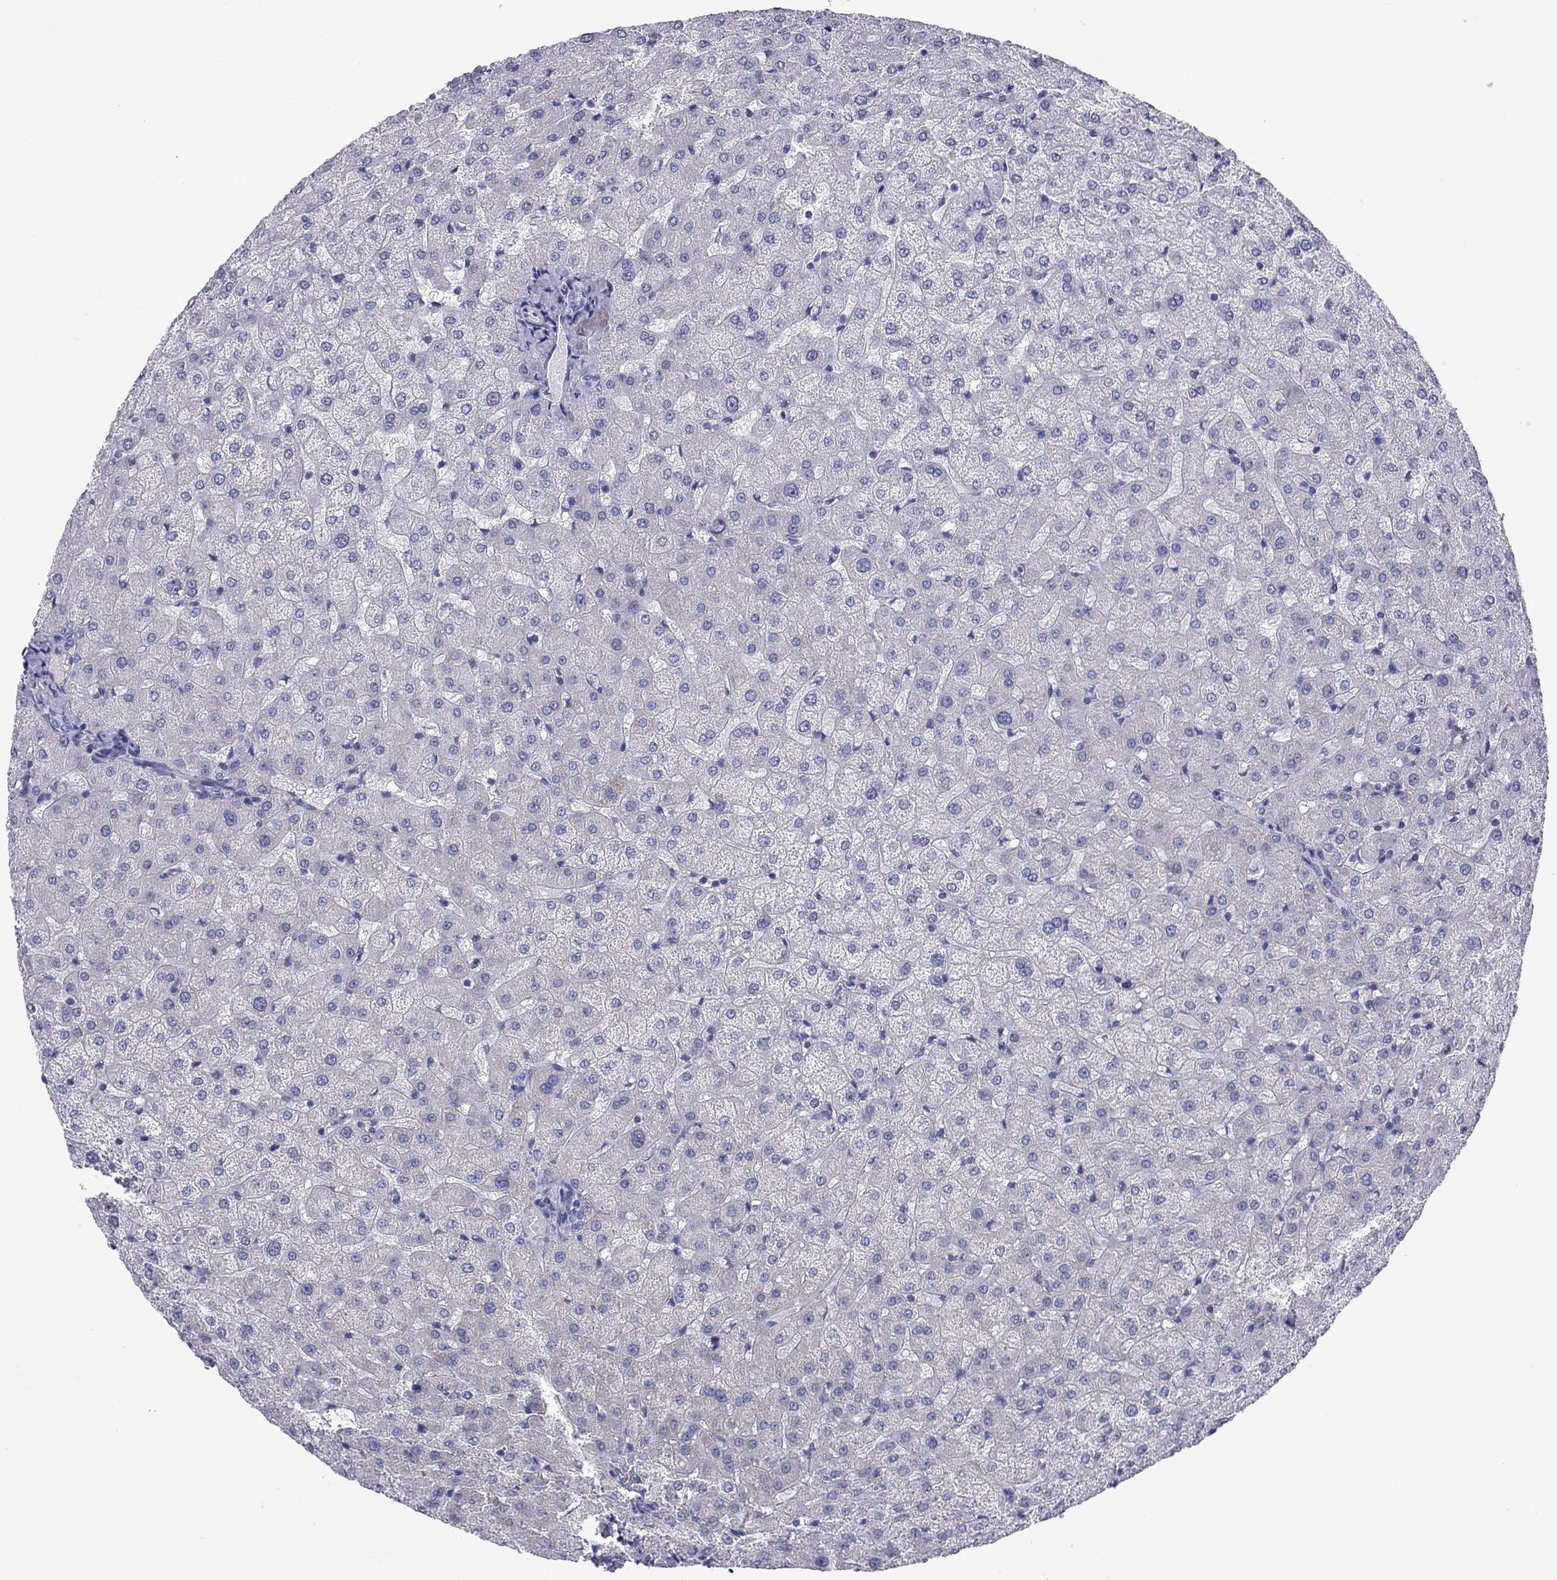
{"staining": {"intensity": "negative", "quantity": "none", "location": "none"}, "tissue": "liver", "cell_type": "Cholangiocytes", "image_type": "normal", "snomed": [{"axis": "morphology", "description": "Normal tissue, NOS"}, {"axis": "topography", "description": "Liver"}], "caption": "Immunohistochemical staining of benign liver shows no significant staining in cholangiocytes. The staining is performed using DAB (3,3'-diaminobenzidine) brown chromogen with nuclei counter-stained in using hematoxylin.", "gene": "FSCN3", "patient": {"sex": "female", "age": 50}}